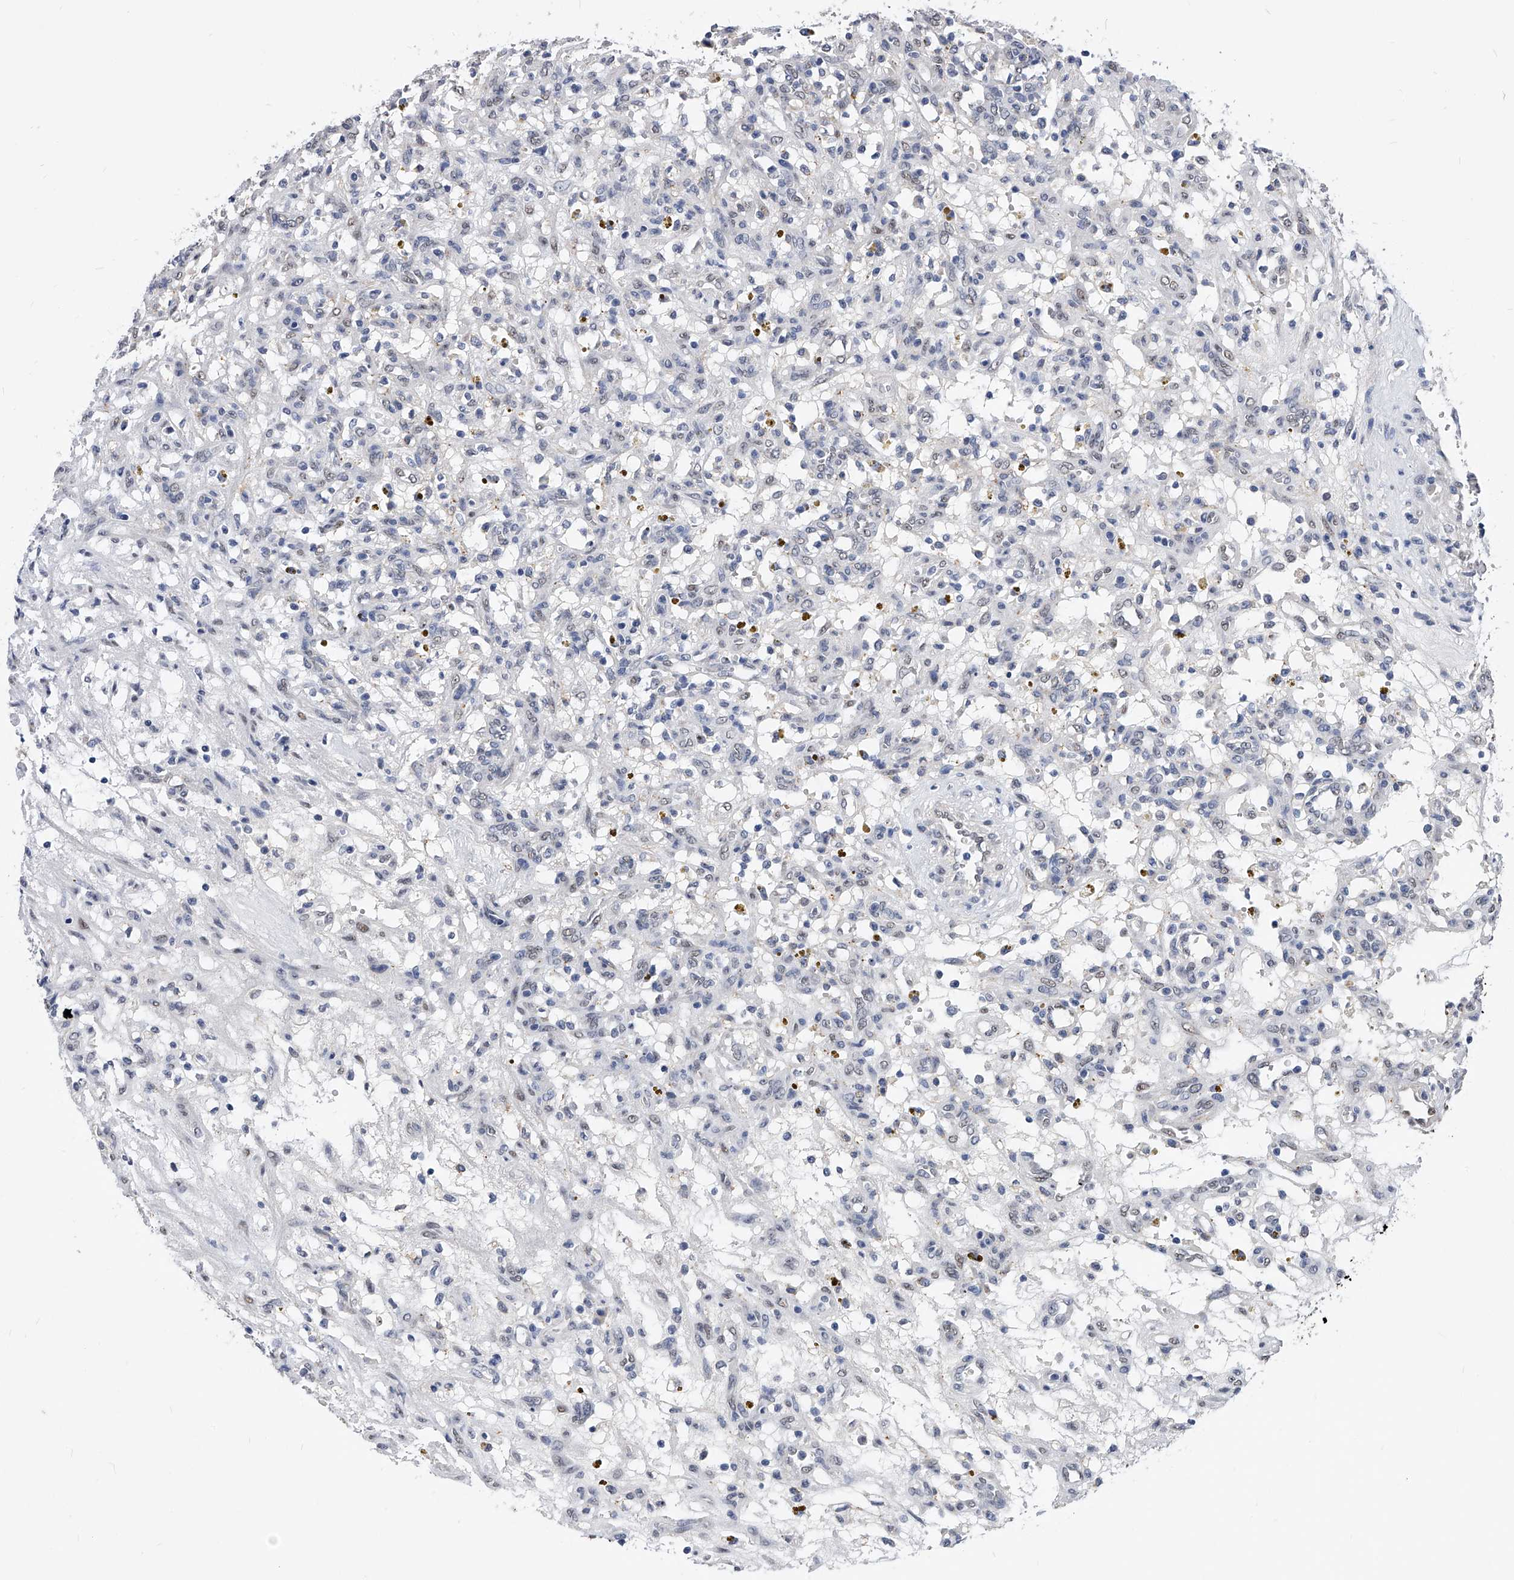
{"staining": {"intensity": "negative", "quantity": "none", "location": "none"}, "tissue": "renal cancer", "cell_type": "Tumor cells", "image_type": "cancer", "snomed": [{"axis": "morphology", "description": "Adenocarcinoma, NOS"}, {"axis": "topography", "description": "Kidney"}], "caption": "An image of renal cancer (adenocarcinoma) stained for a protein reveals no brown staining in tumor cells.", "gene": "ZNF529", "patient": {"sex": "female", "age": 57}}